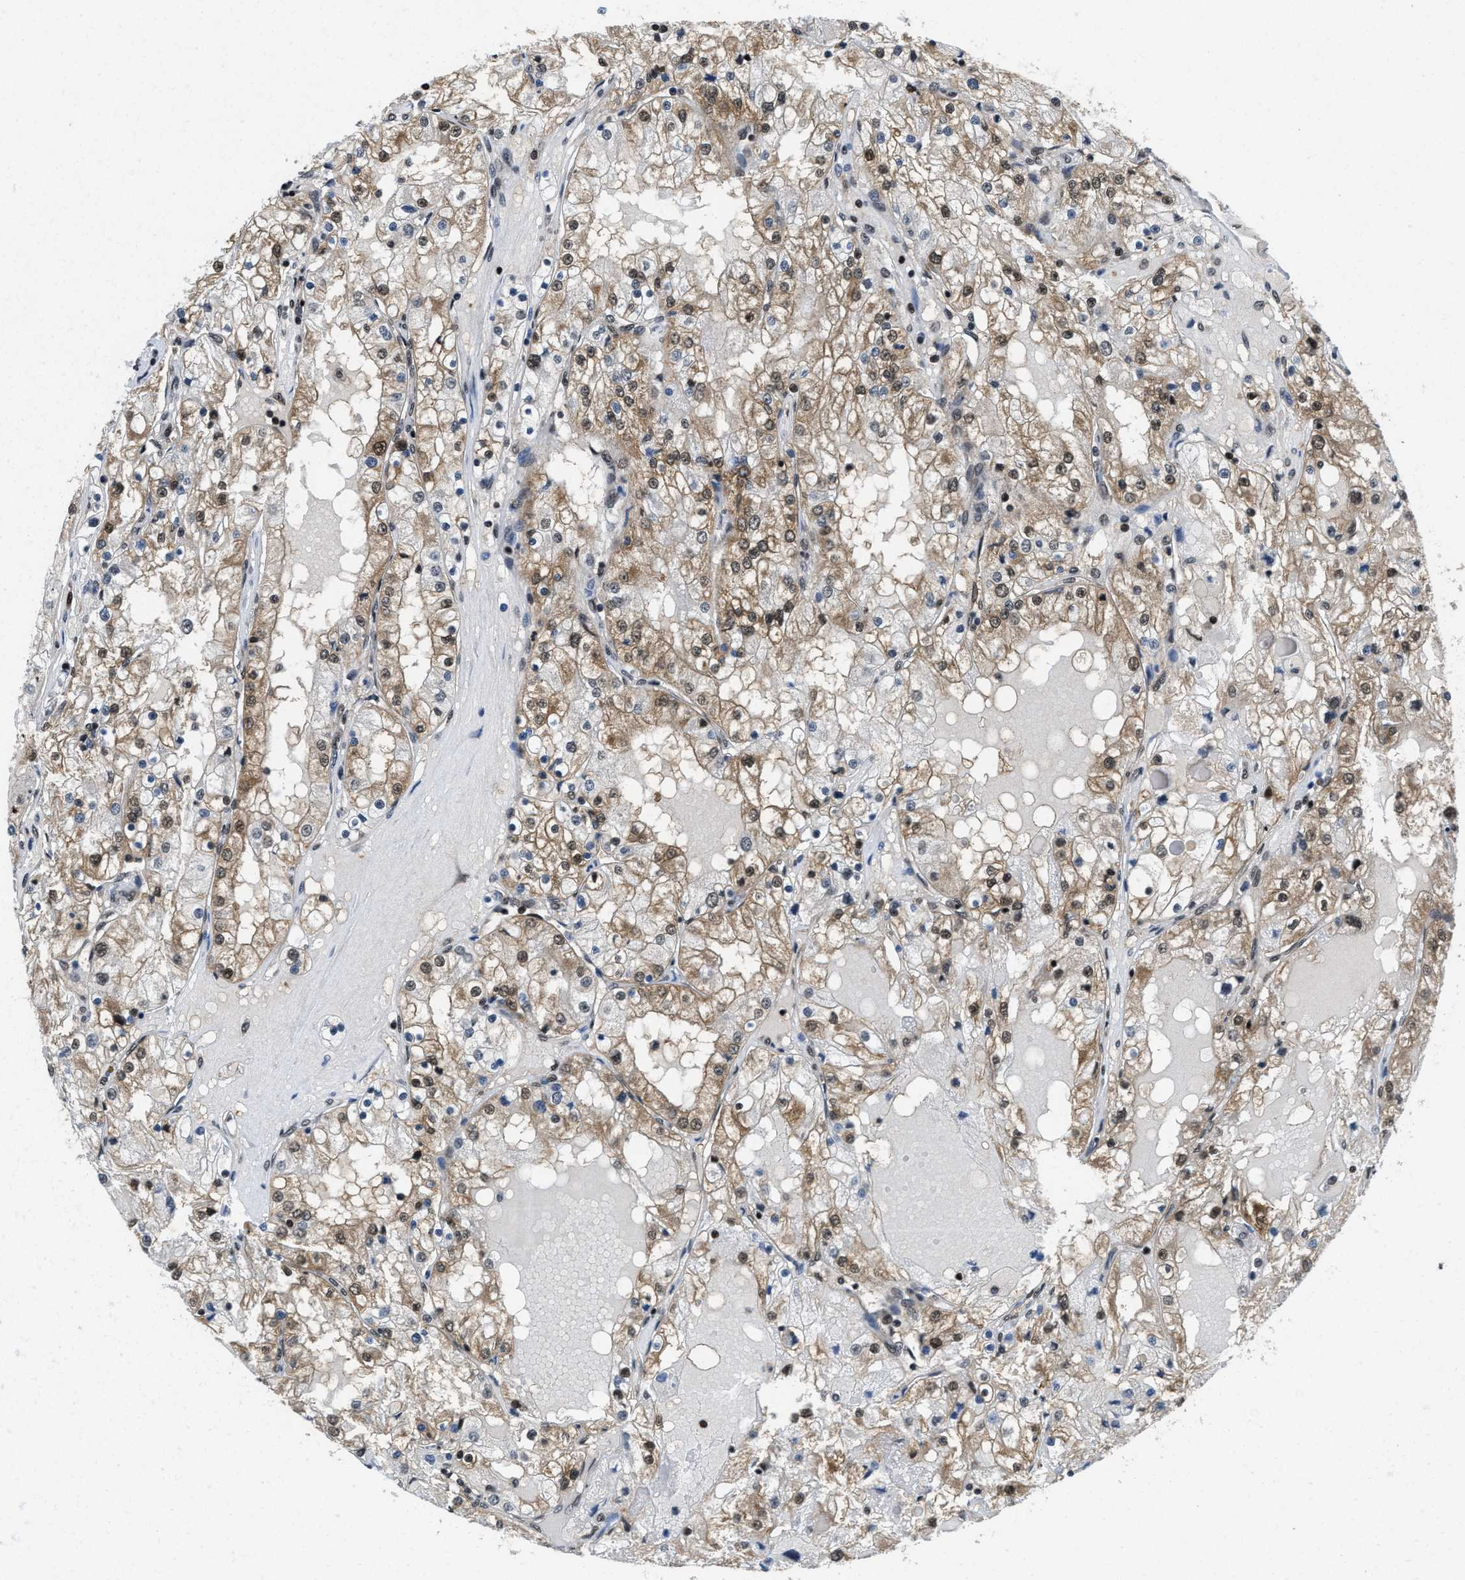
{"staining": {"intensity": "weak", "quantity": "25%-75%", "location": "cytoplasmic/membranous,nuclear"}, "tissue": "renal cancer", "cell_type": "Tumor cells", "image_type": "cancer", "snomed": [{"axis": "morphology", "description": "Adenocarcinoma, NOS"}, {"axis": "topography", "description": "Kidney"}], "caption": "The photomicrograph exhibits staining of renal cancer, revealing weak cytoplasmic/membranous and nuclear protein expression (brown color) within tumor cells.", "gene": "SAFB", "patient": {"sex": "male", "age": 68}}